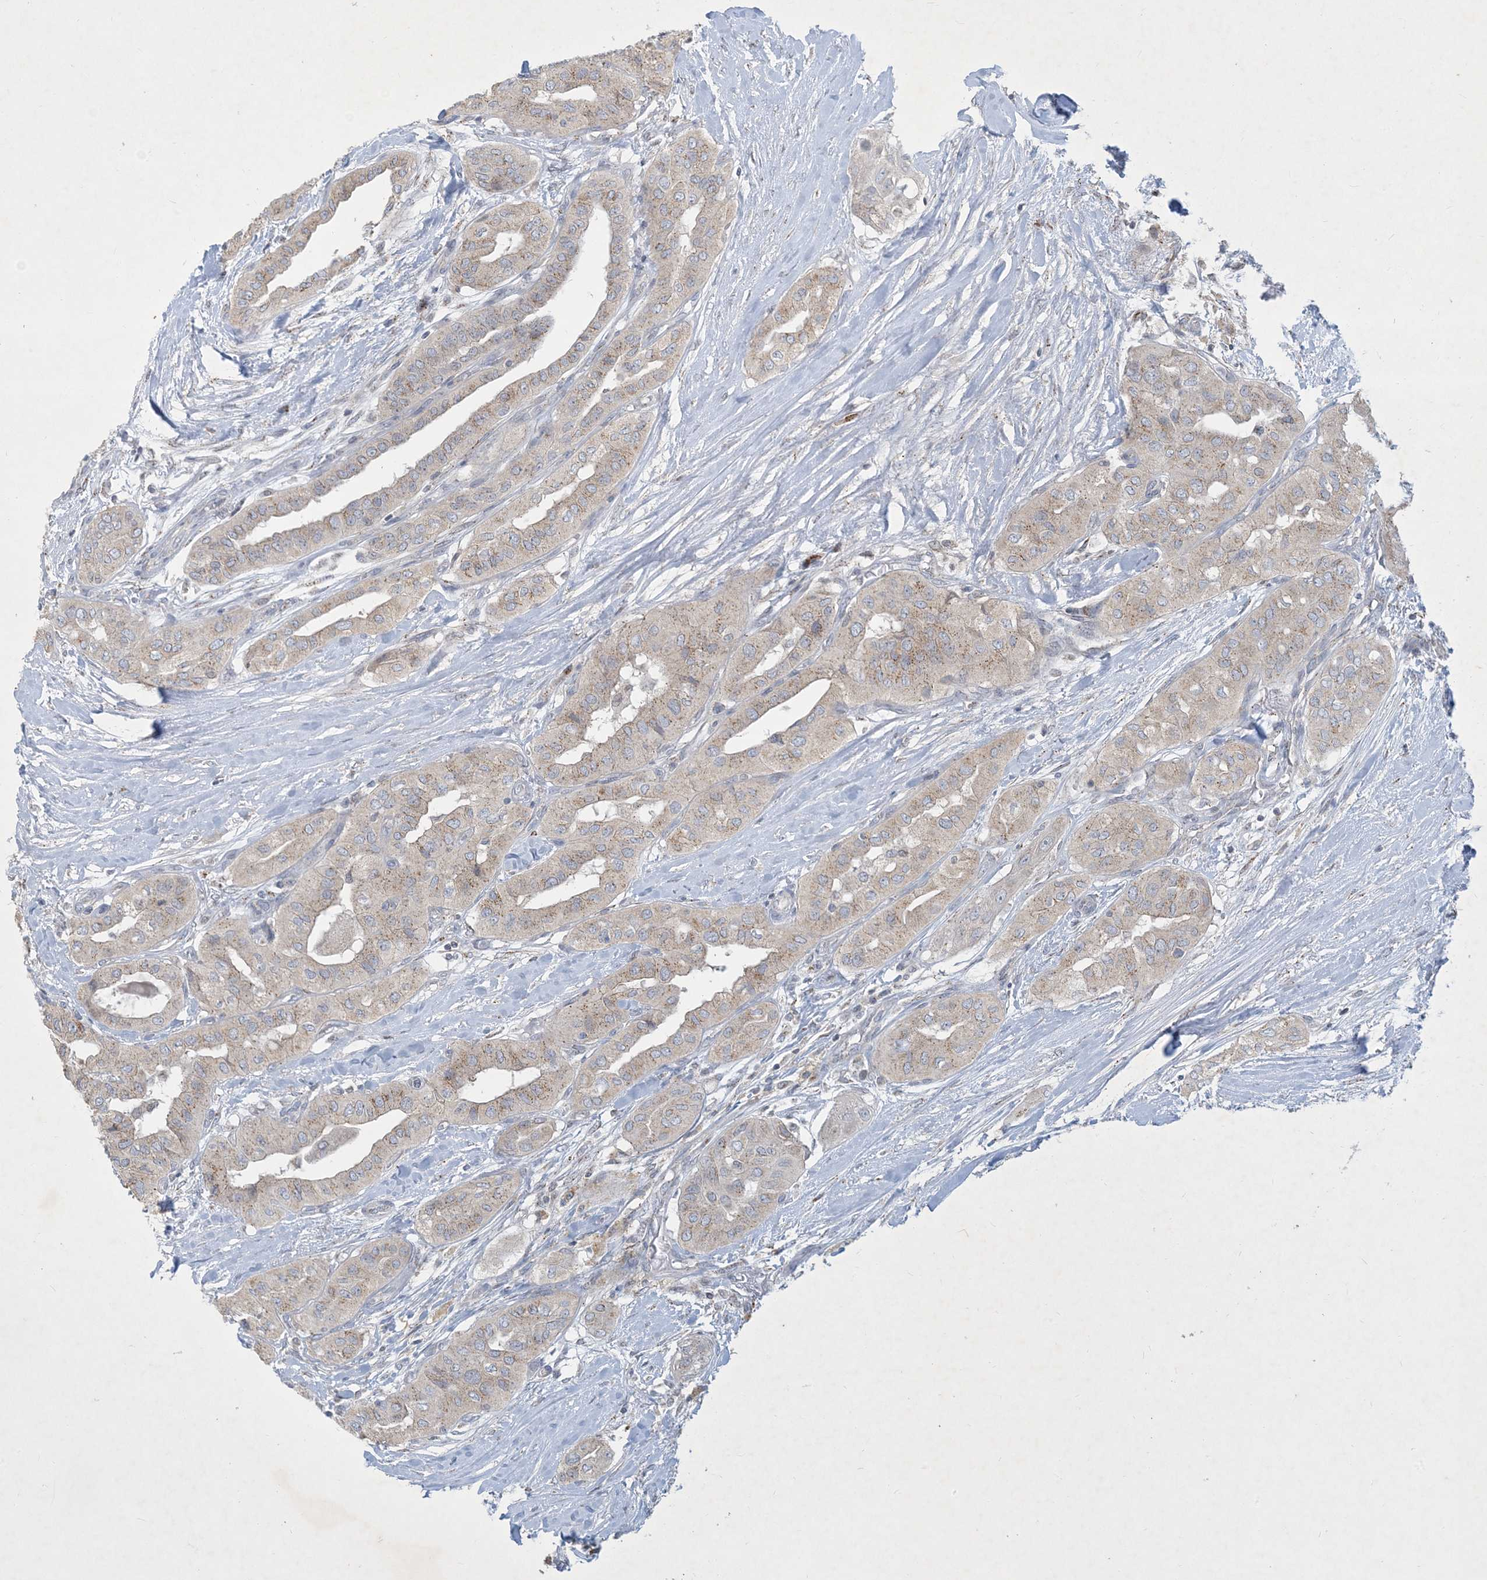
{"staining": {"intensity": "weak", "quantity": ">75%", "location": "cytoplasmic/membranous"}, "tissue": "thyroid cancer", "cell_type": "Tumor cells", "image_type": "cancer", "snomed": [{"axis": "morphology", "description": "Papillary adenocarcinoma, NOS"}, {"axis": "topography", "description": "Thyroid gland"}], "caption": "Protein staining of thyroid papillary adenocarcinoma tissue shows weak cytoplasmic/membranous expression in about >75% of tumor cells. (brown staining indicates protein expression, while blue staining denotes nuclei).", "gene": "CCDC14", "patient": {"sex": "female", "age": 59}}